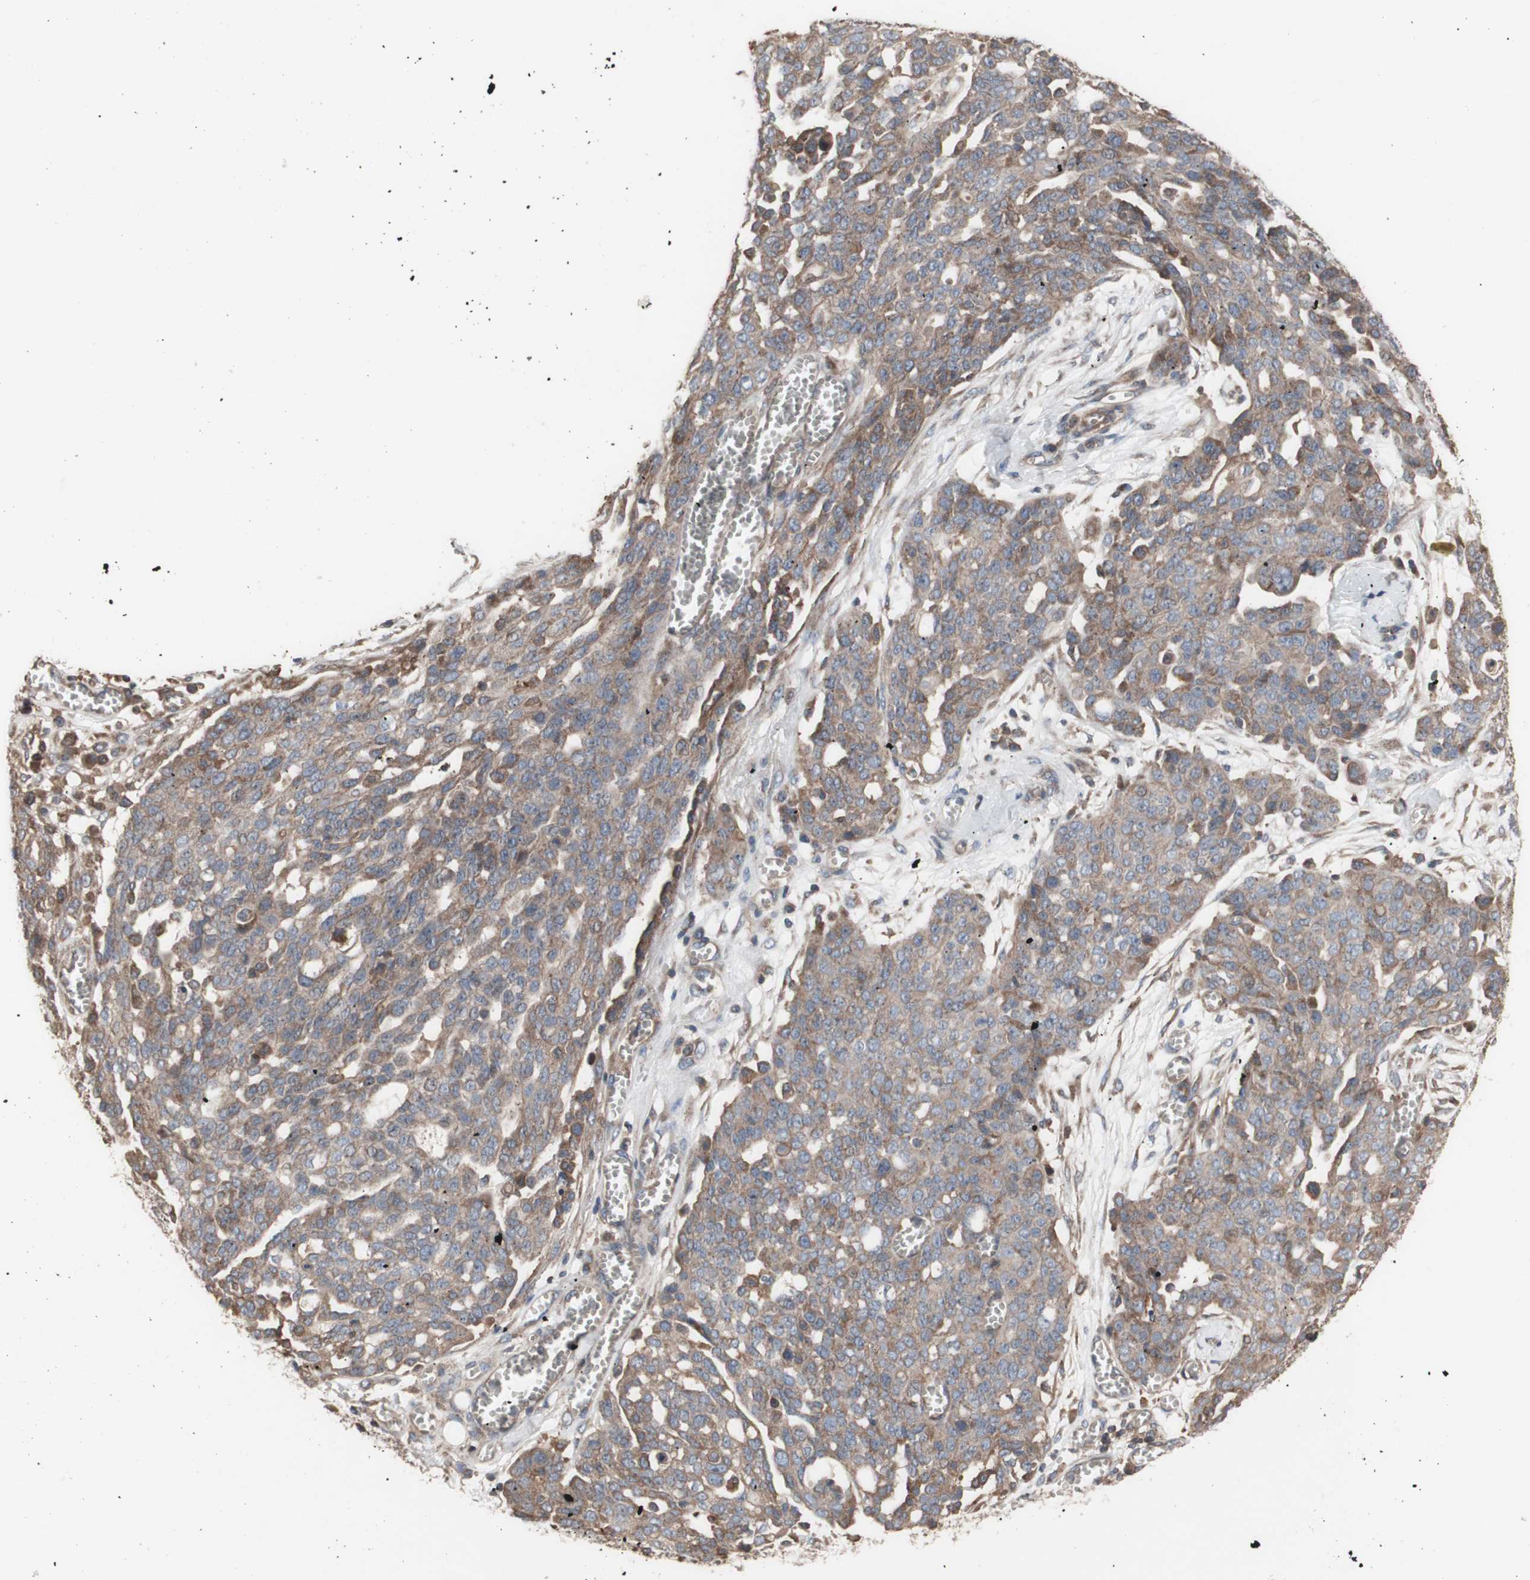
{"staining": {"intensity": "moderate", "quantity": ">75%", "location": "cytoplasmic/membranous"}, "tissue": "ovarian cancer", "cell_type": "Tumor cells", "image_type": "cancer", "snomed": [{"axis": "morphology", "description": "Cystadenocarcinoma, serous, NOS"}, {"axis": "topography", "description": "Soft tissue"}, {"axis": "topography", "description": "Ovary"}], "caption": "Protein expression analysis of ovarian serous cystadenocarcinoma shows moderate cytoplasmic/membranous positivity in approximately >75% of tumor cells. (brown staining indicates protein expression, while blue staining denotes nuclei).", "gene": "COPB1", "patient": {"sex": "female", "age": 57}}